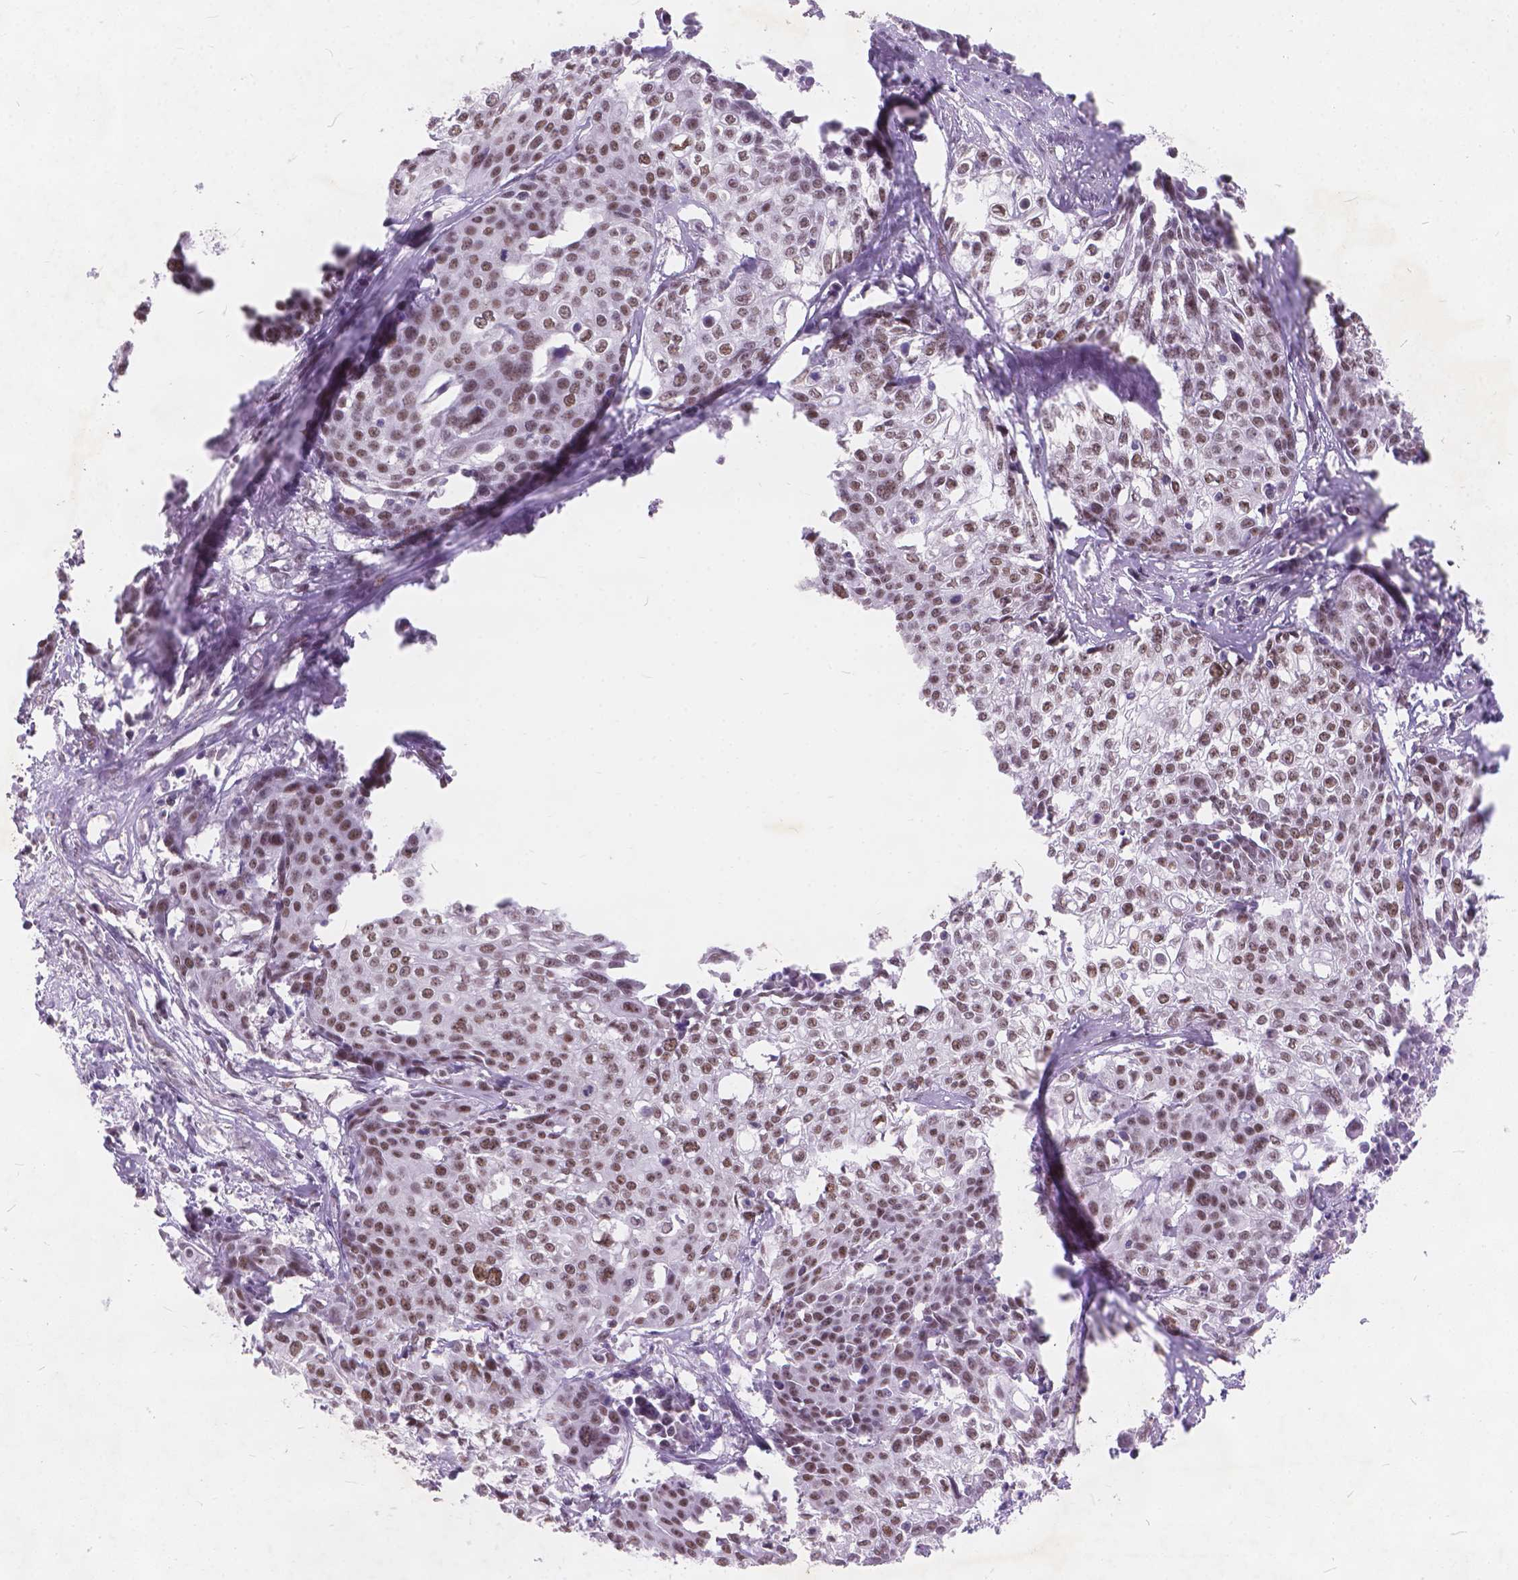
{"staining": {"intensity": "moderate", "quantity": ">75%", "location": "nuclear"}, "tissue": "cervical cancer", "cell_type": "Tumor cells", "image_type": "cancer", "snomed": [{"axis": "morphology", "description": "Squamous cell carcinoma, NOS"}, {"axis": "topography", "description": "Cervix"}], "caption": "Approximately >75% of tumor cells in human cervical cancer display moderate nuclear protein expression as visualized by brown immunohistochemical staining.", "gene": "FAM53A", "patient": {"sex": "female", "age": 39}}